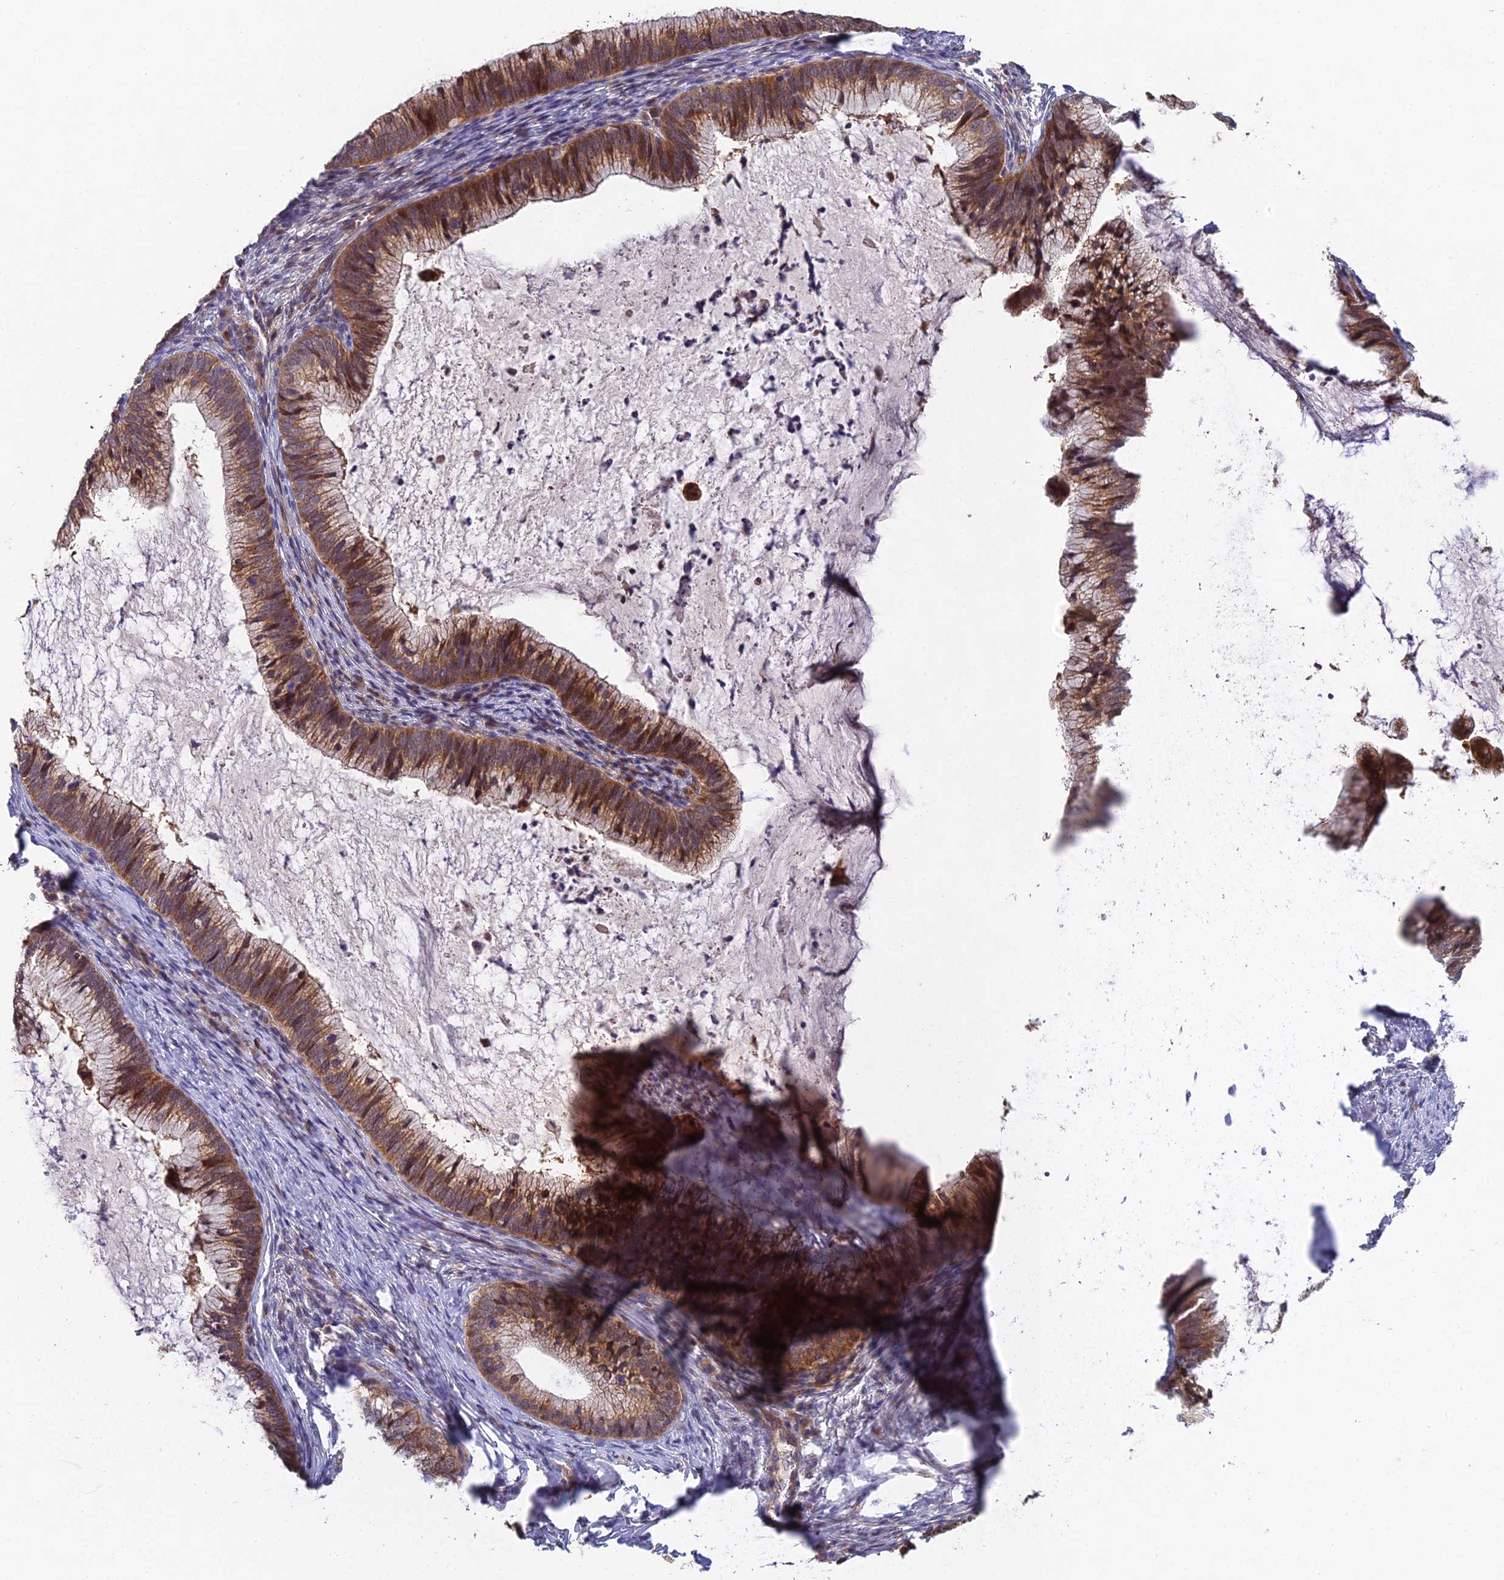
{"staining": {"intensity": "moderate", "quantity": ">75%", "location": "cytoplasmic/membranous,nuclear"}, "tissue": "cervical cancer", "cell_type": "Tumor cells", "image_type": "cancer", "snomed": [{"axis": "morphology", "description": "Adenocarcinoma, NOS"}, {"axis": "topography", "description": "Cervix"}], "caption": "A brown stain highlights moderate cytoplasmic/membranous and nuclear staining of a protein in cervical cancer tumor cells. Ihc stains the protein in brown and the nuclei are stained blue.", "gene": "NSMCE1", "patient": {"sex": "female", "age": 36}}